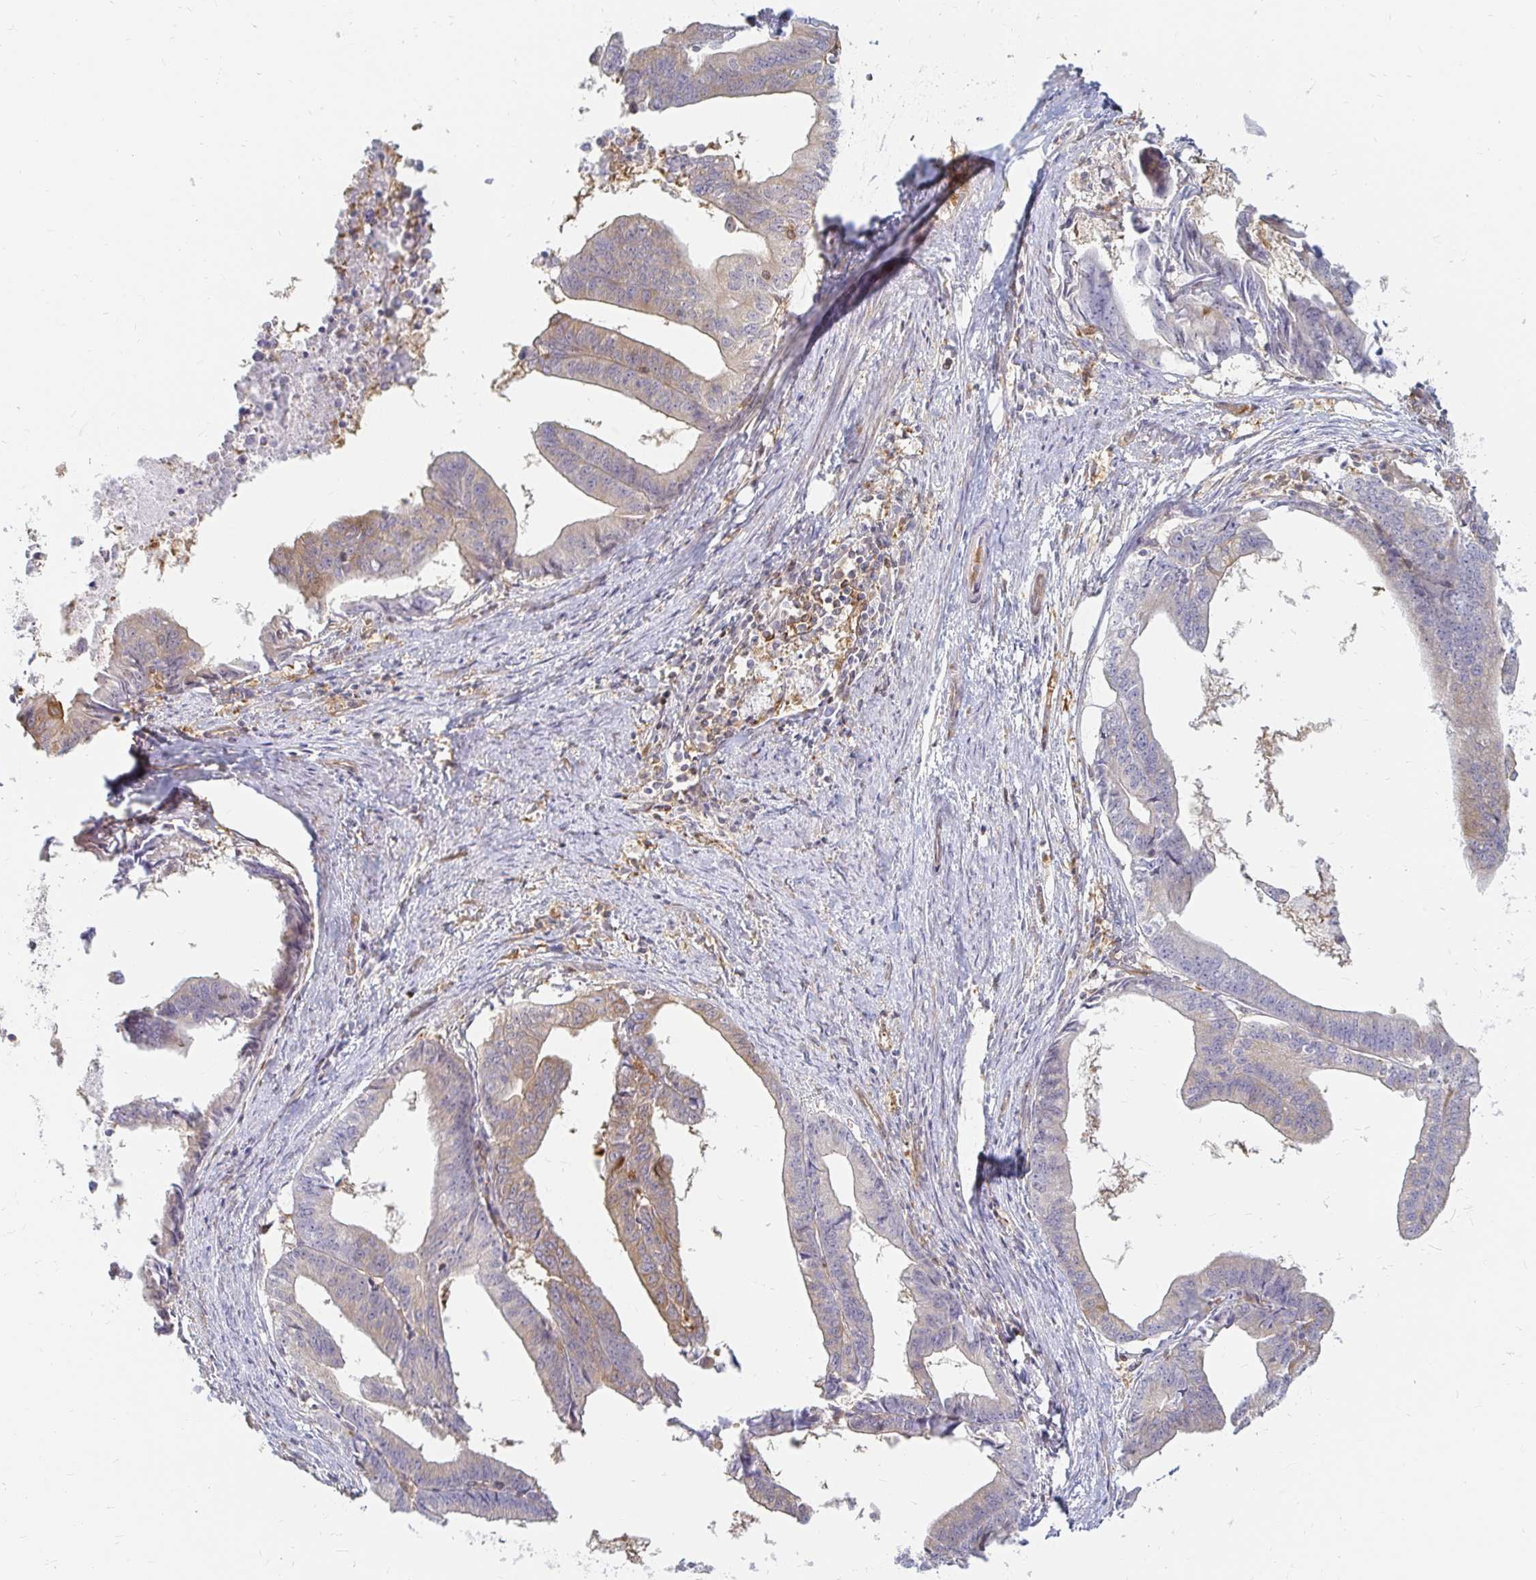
{"staining": {"intensity": "weak", "quantity": "<25%", "location": "cytoplasmic/membranous"}, "tissue": "endometrial cancer", "cell_type": "Tumor cells", "image_type": "cancer", "snomed": [{"axis": "morphology", "description": "Adenocarcinoma, NOS"}, {"axis": "topography", "description": "Endometrium"}], "caption": "Immunohistochemistry (IHC) photomicrograph of human endometrial adenocarcinoma stained for a protein (brown), which exhibits no staining in tumor cells.", "gene": "CAST", "patient": {"sex": "female", "age": 65}}